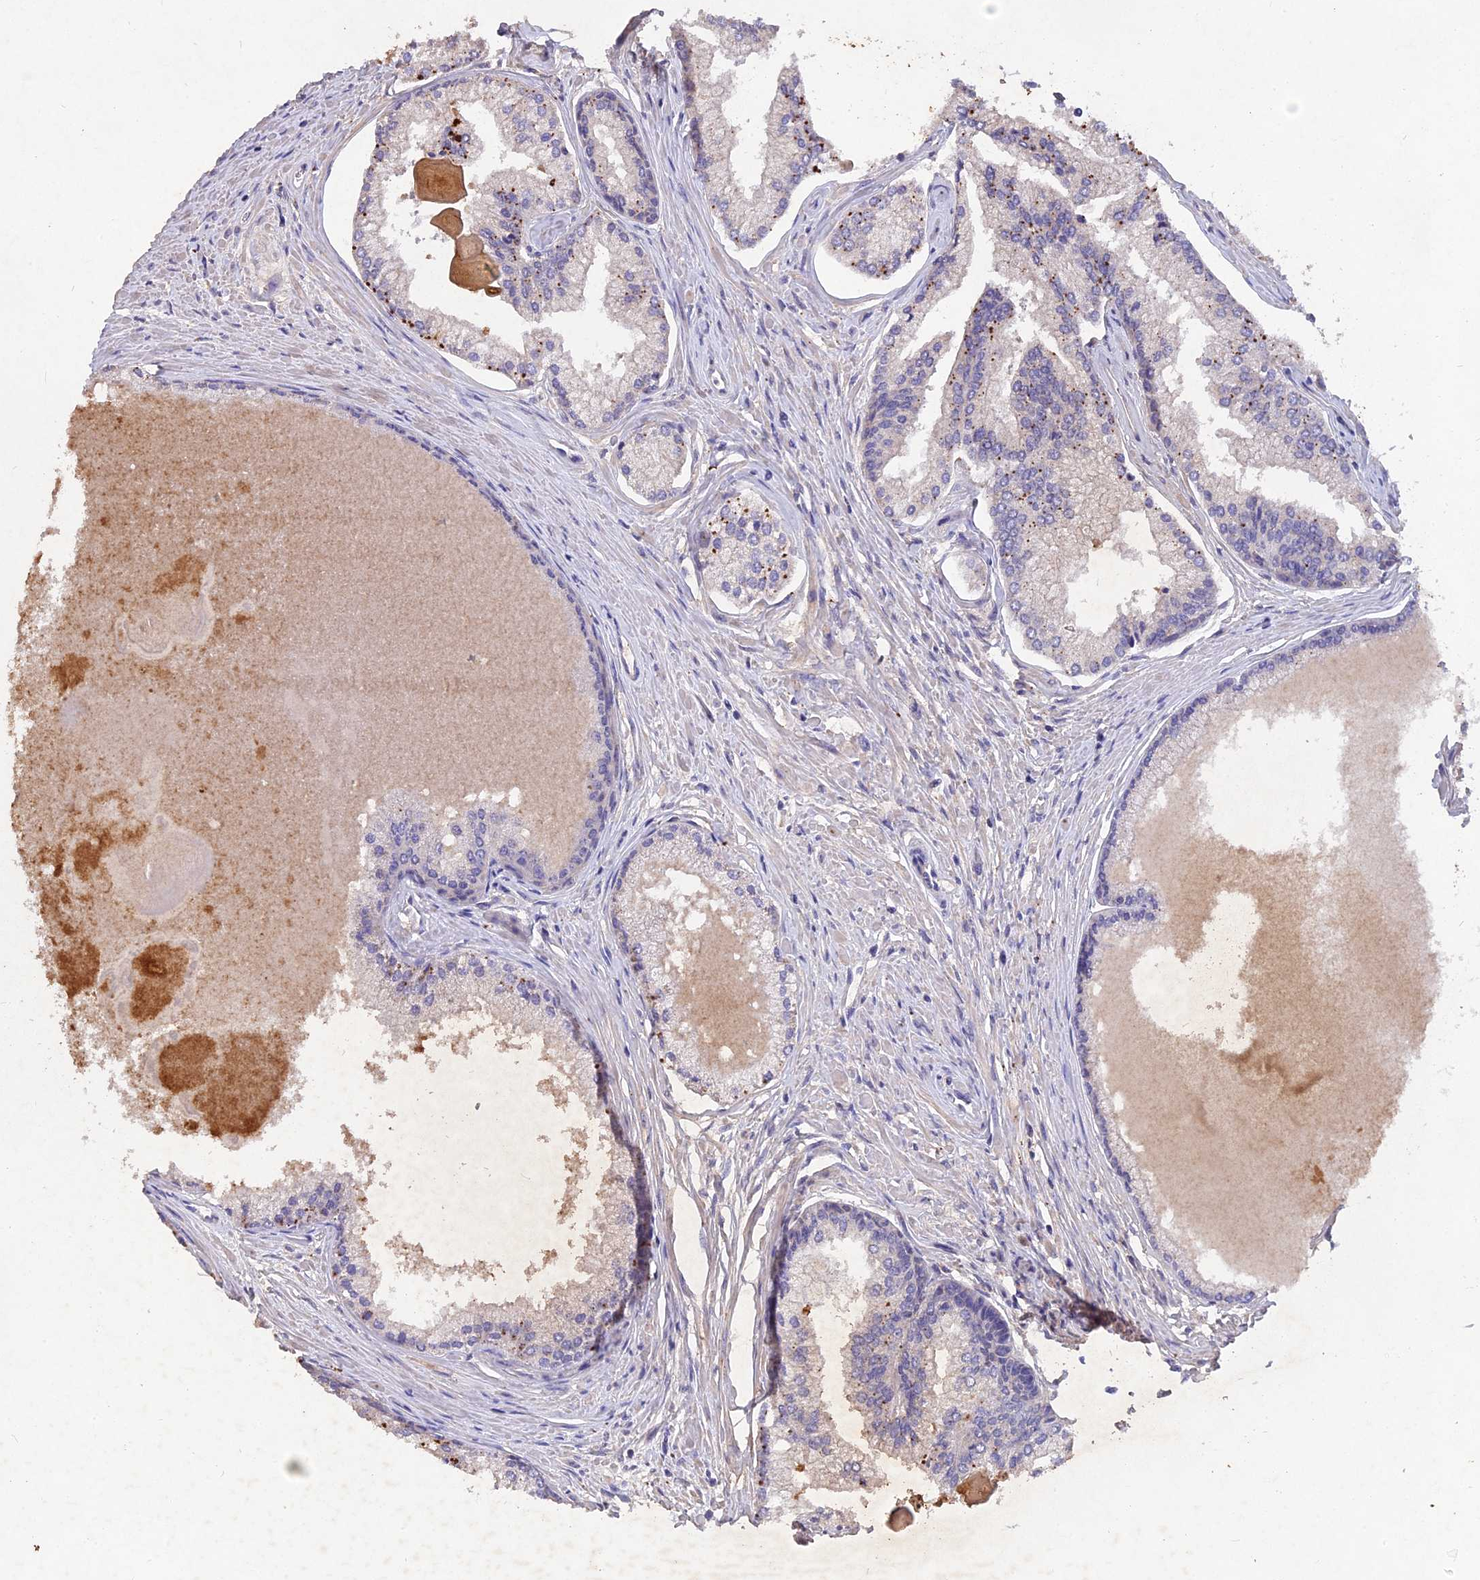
{"staining": {"intensity": "negative", "quantity": "none", "location": "none"}, "tissue": "prostate cancer", "cell_type": "Tumor cells", "image_type": "cancer", "snomed": [{"axis": "morphology", "description": "Adenocarcinoma, High grade"}, {"axis": "topography", "description": "Prostate"}], "caption": "The immunohistochemistry (IHC) image has no significant staining in tumor cells of prostate adenocarcinoma (high-grade) tissue. (Brightfield microscopy of DAB immunohistochemistry at high magnification).", "gene": "SLC26A4", "patient": {"sex": "male", "age": 68}}